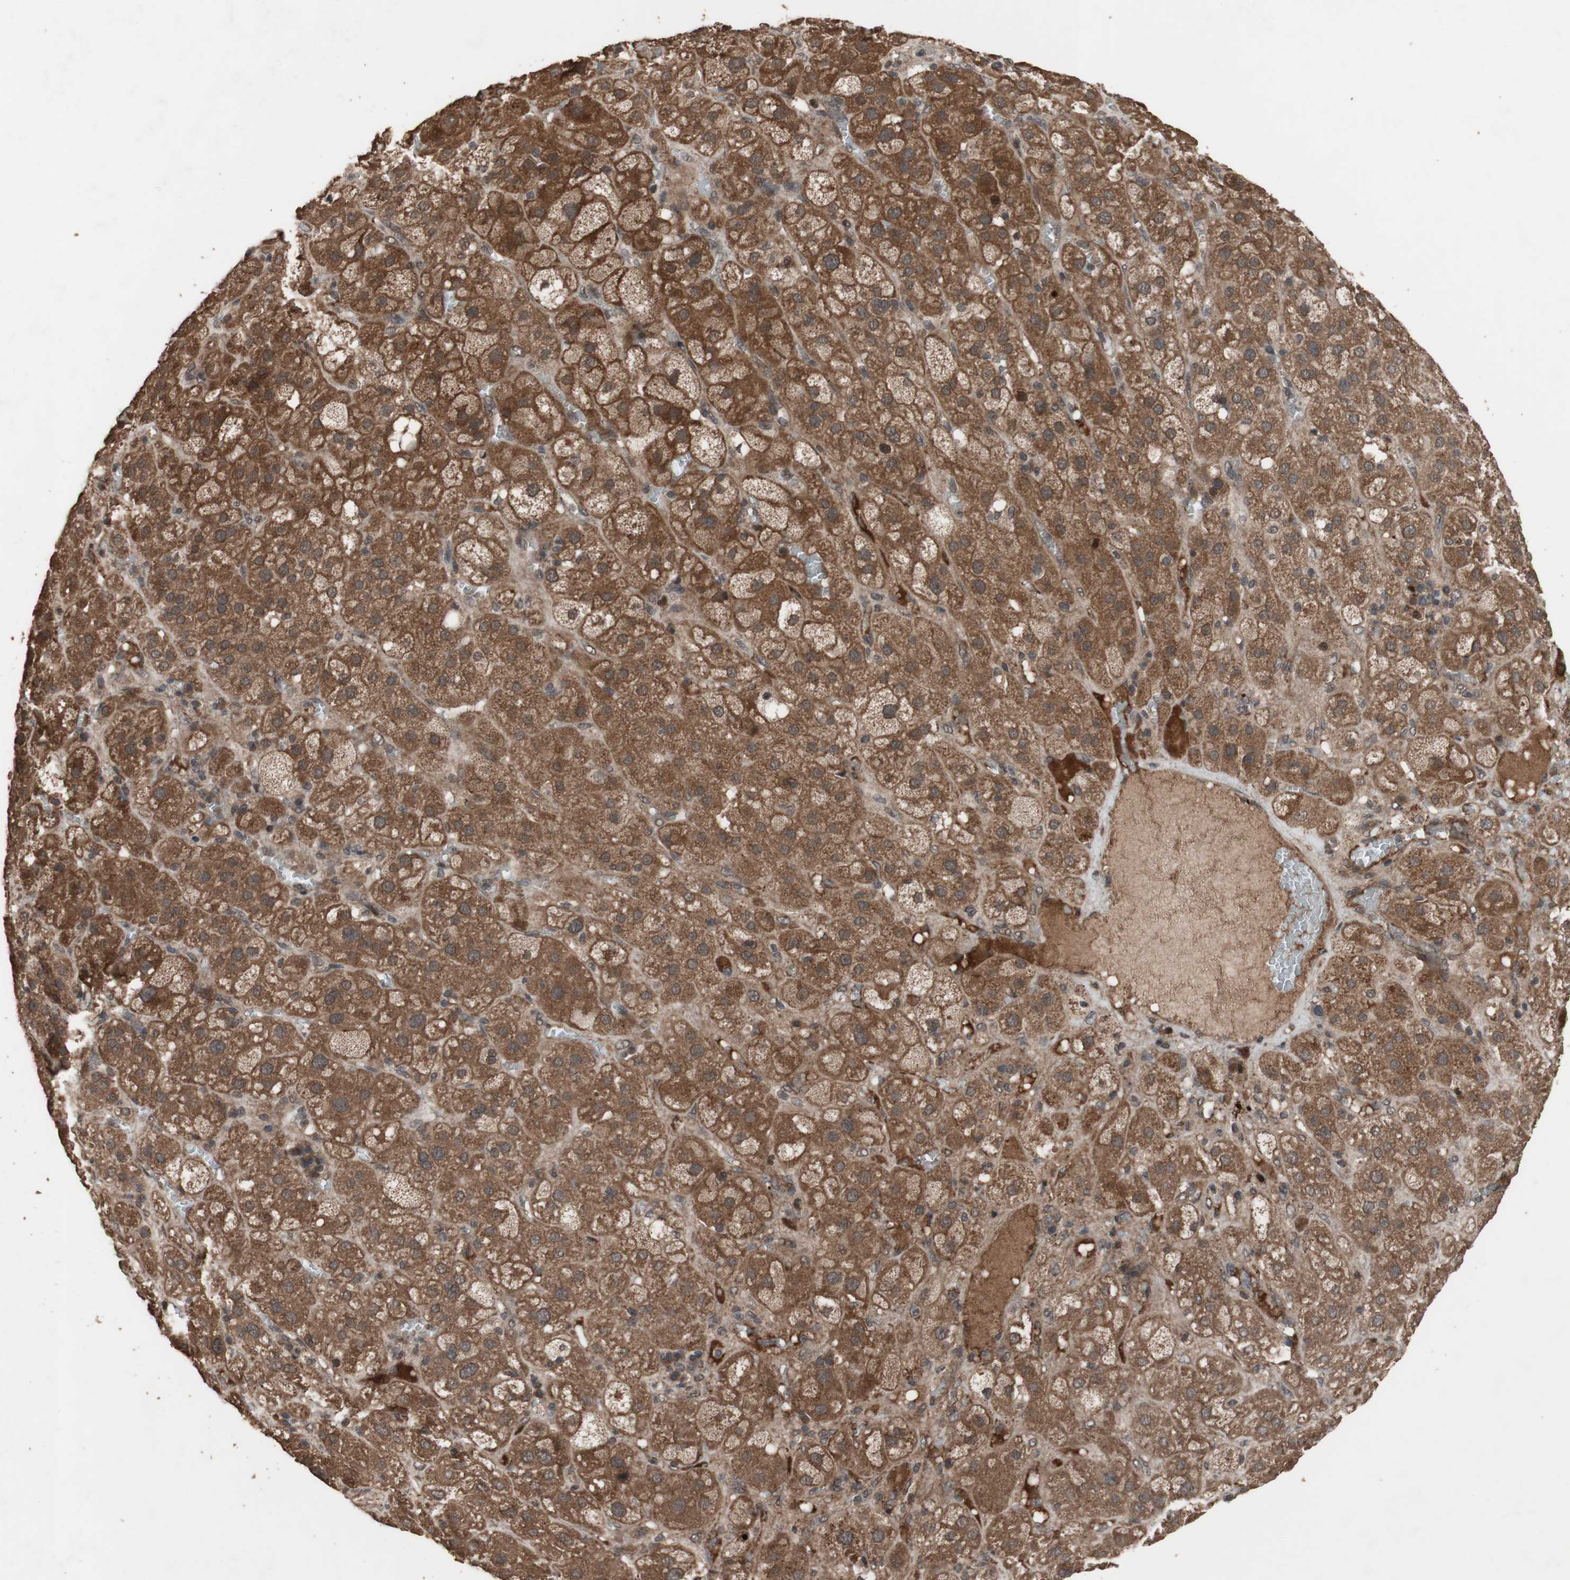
{"staining": {"intensity": "moderate", "quantity": ">75%", "location": "cytoplasmic/membranous"}, "tissue": "adrenal gland", "cell_type": "Glandular cells", "image_type": "normal", "snomed": [{"axis": "morphology", "description": "Normal tissue, NOS"}, {"axis": "topography", "description": "Adrenal gland"}], "caption": "DAB (3,3'-diaminobenzidine) immunohistochemical staining of benign human adrenal gland reveals moderate cytoplasmic/membranous protein expression in approximately >75% of glandular cells.", "gene": "KANSL1", "patient": {"sex": "female", "age": 47}}